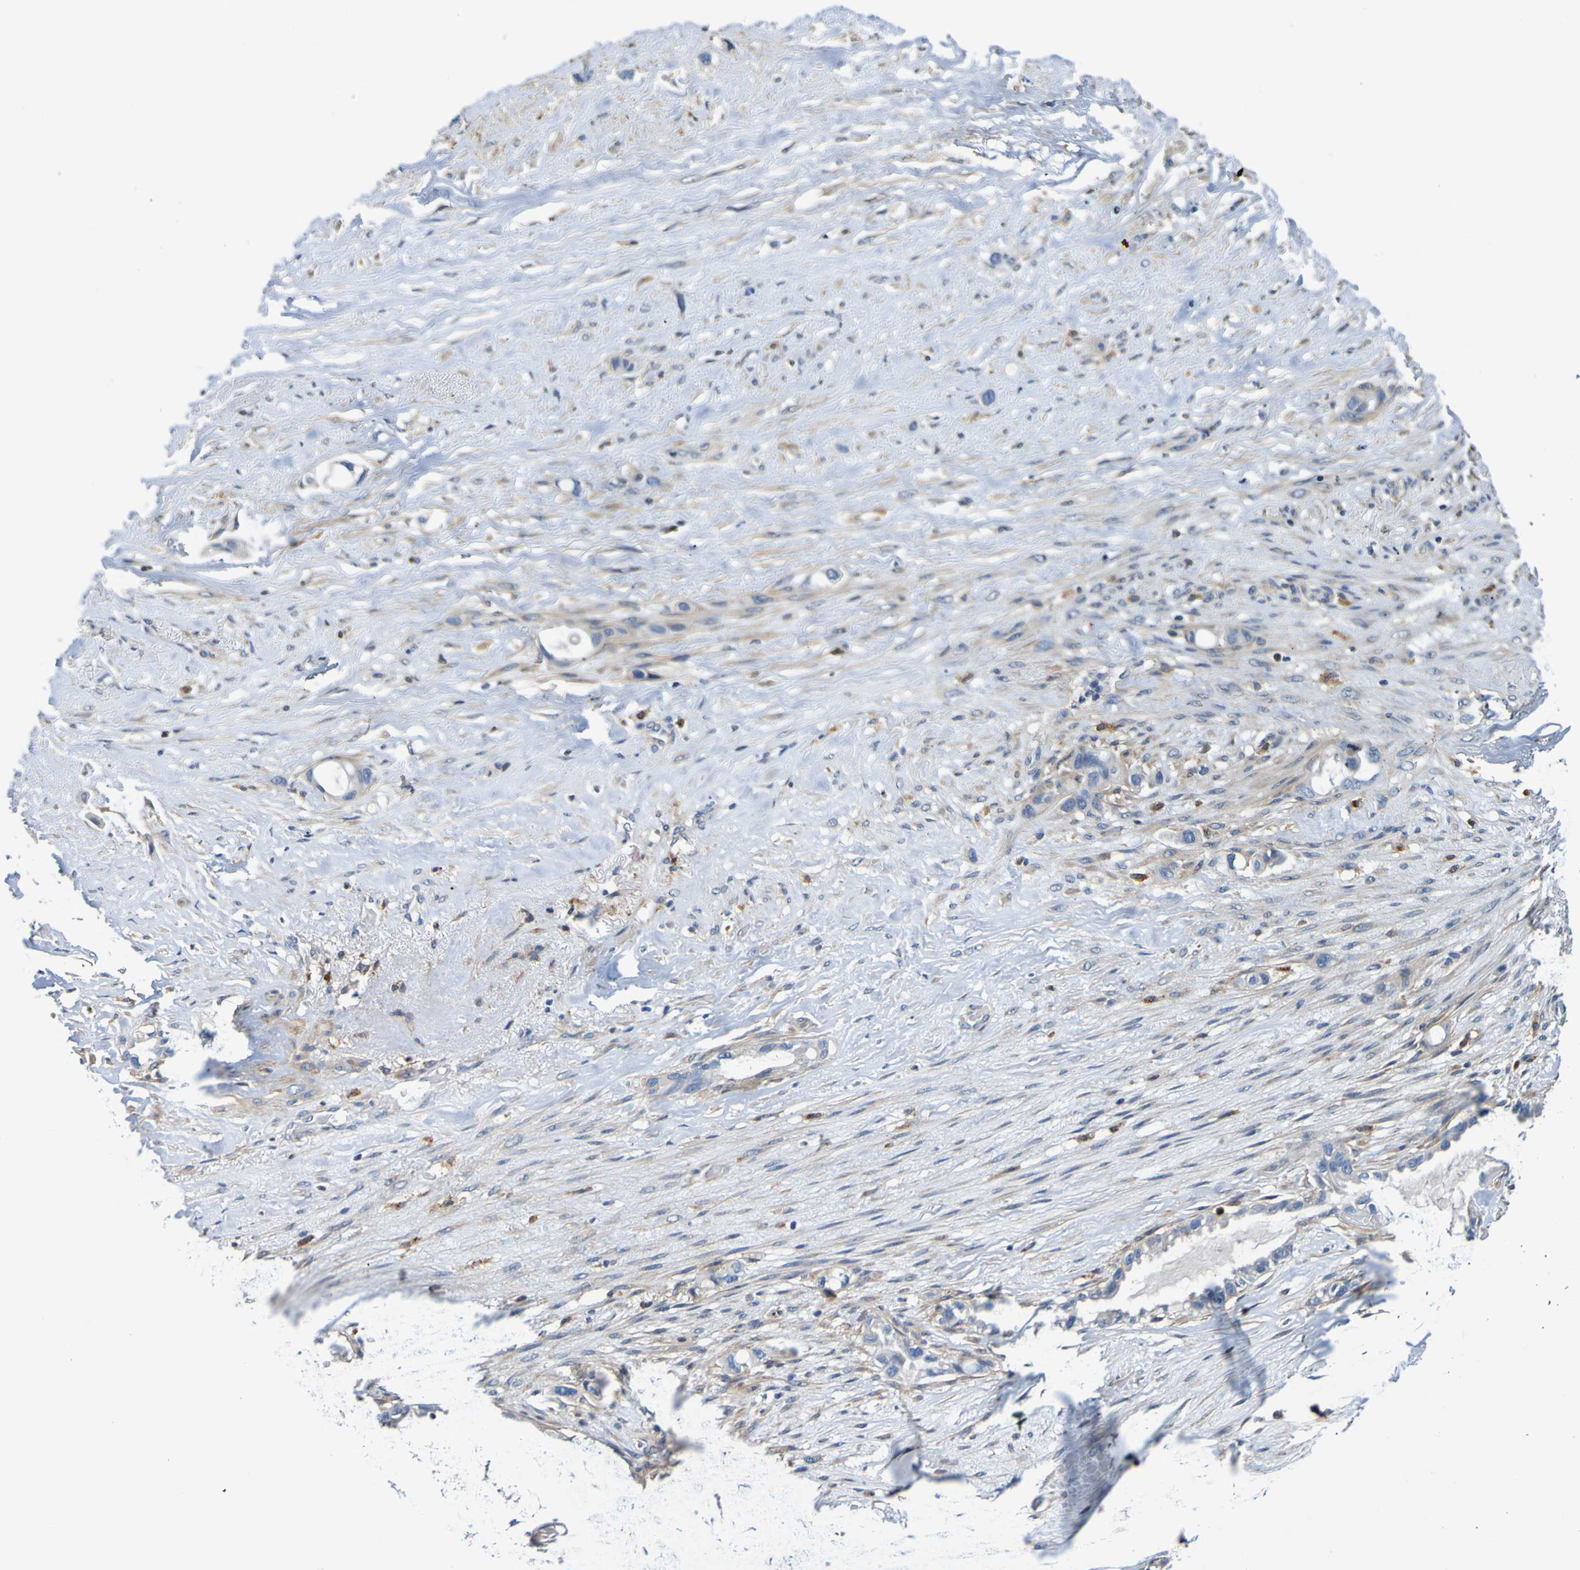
{"staining": {"intensity": "weak", "quantity": ">75%", "location": "cytoplasmic/membranous"}, "tissue": "liver cancer", "cell_type": "Tumor cells", "image_type": "cancer", "snomed": [{"axis": "morphology", "description": "Cholangiocarcinoma"}, {"axis": "topography", "description": "Liver"}], "caption": "Immunohistochemistry (IHC) of human liver cancer (cholangiocarcinoma) reveals low levels of weak cytoplasmic/membranous positivity in about >75% of tumor cells. The staining was performed using DAB to visualize the protein expression in brown, while the nuclei were stained in blue with hematoxylin (Magnification: 20x).", "gene": "METAP2", "patient": {"sex": "female", "age": 65}}